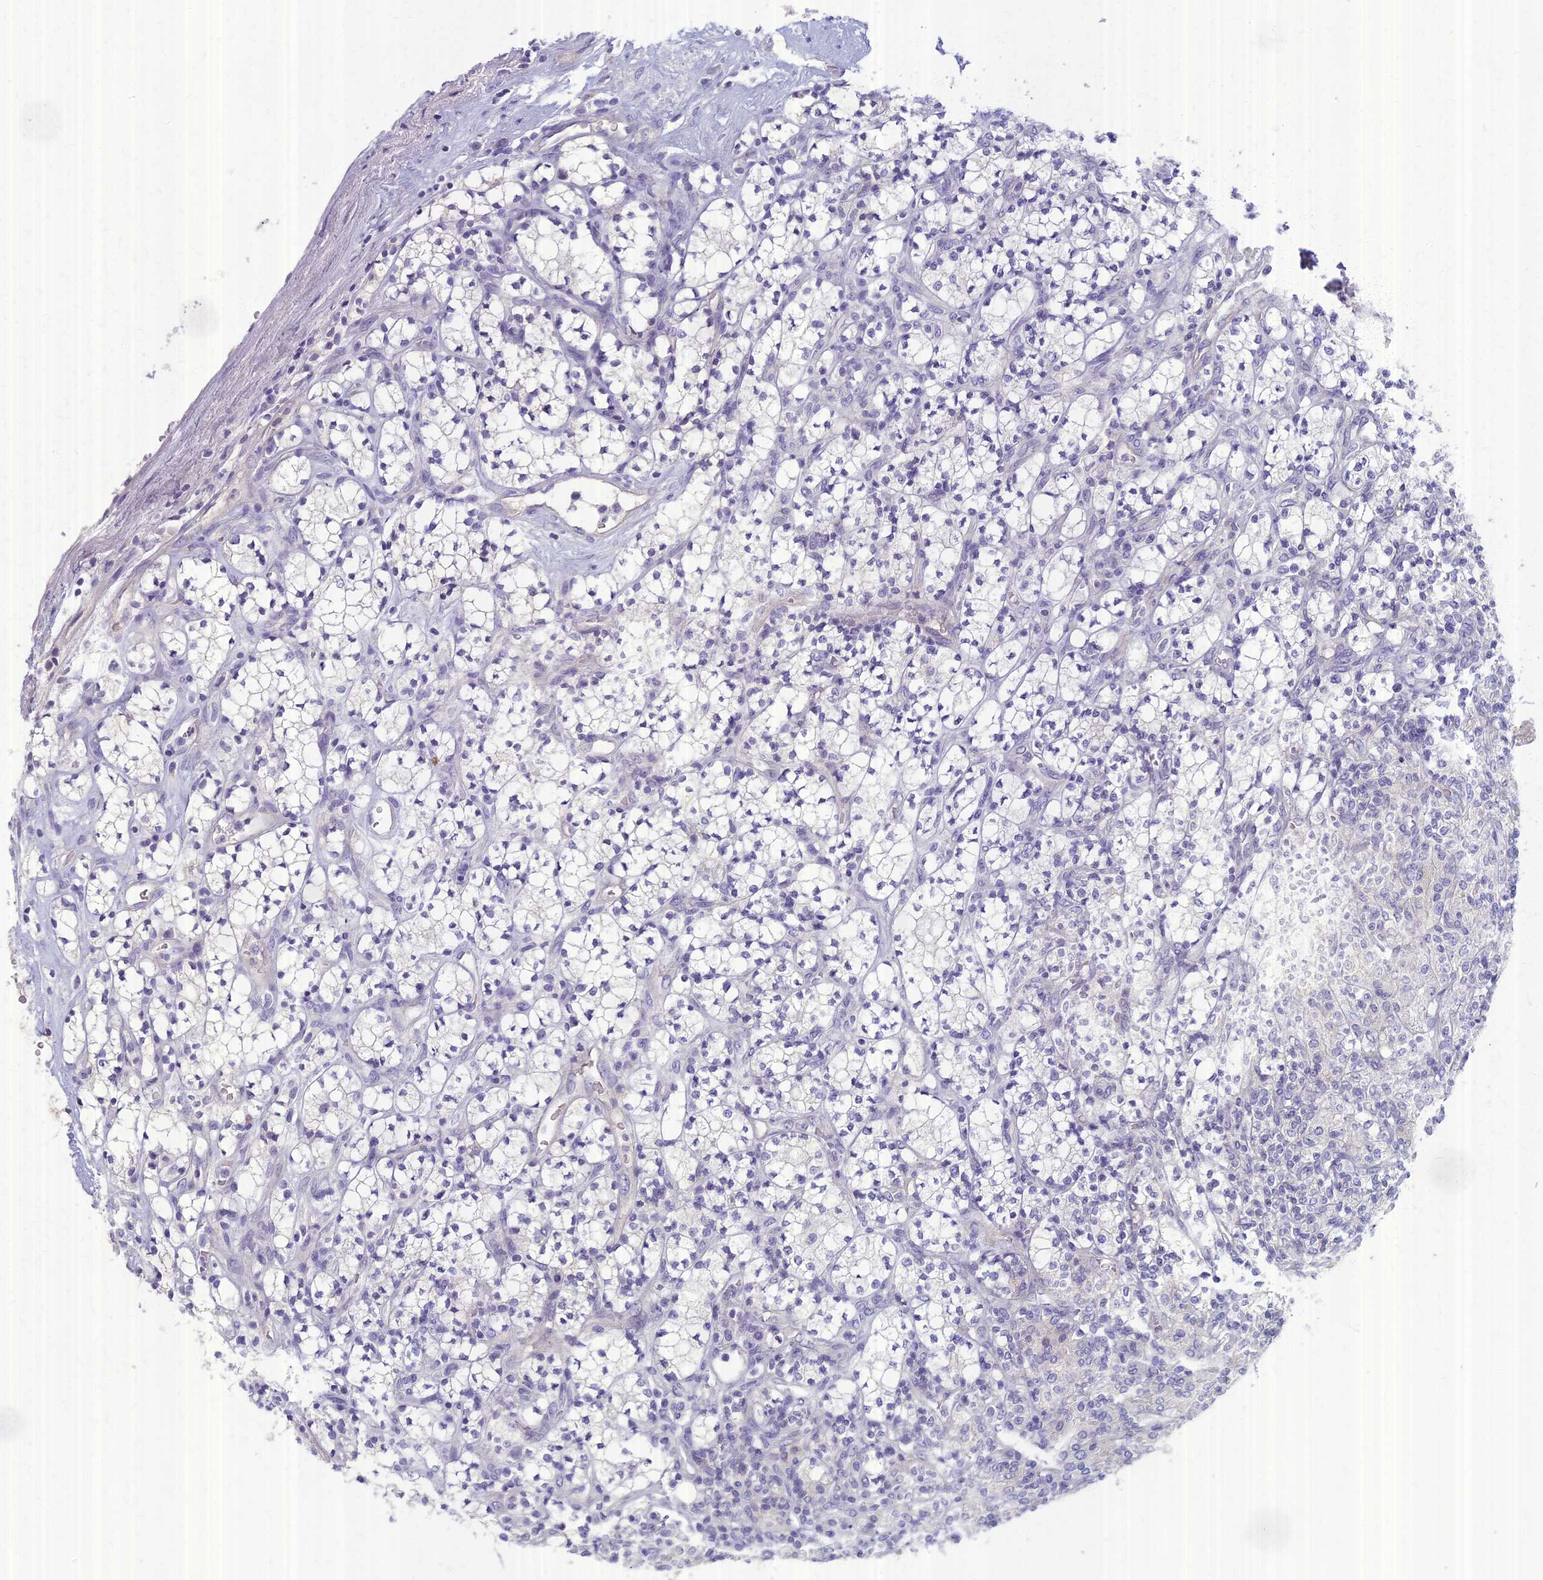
{"staining": {"intensity": "negative", "quantity": "none", "location": "none"}, "tissue": "renal cancer", "cell_type": "Tumor cells", "image_type": "cancer", "snomed": [{"axis": "morphology", "description": "Adenocarcinoma, NOS"}, {"axis": "topography", "description": "Kidney"}], "caption": "IHC histopathology image of neoplastic tissue: renal cancer stained with DAB shows no significant protein staining in tumor cells. (IHC, brightfield microscopy, high magnification).", "gene": "AP4E1", "patient": {"sex": "male", "age": 77}}